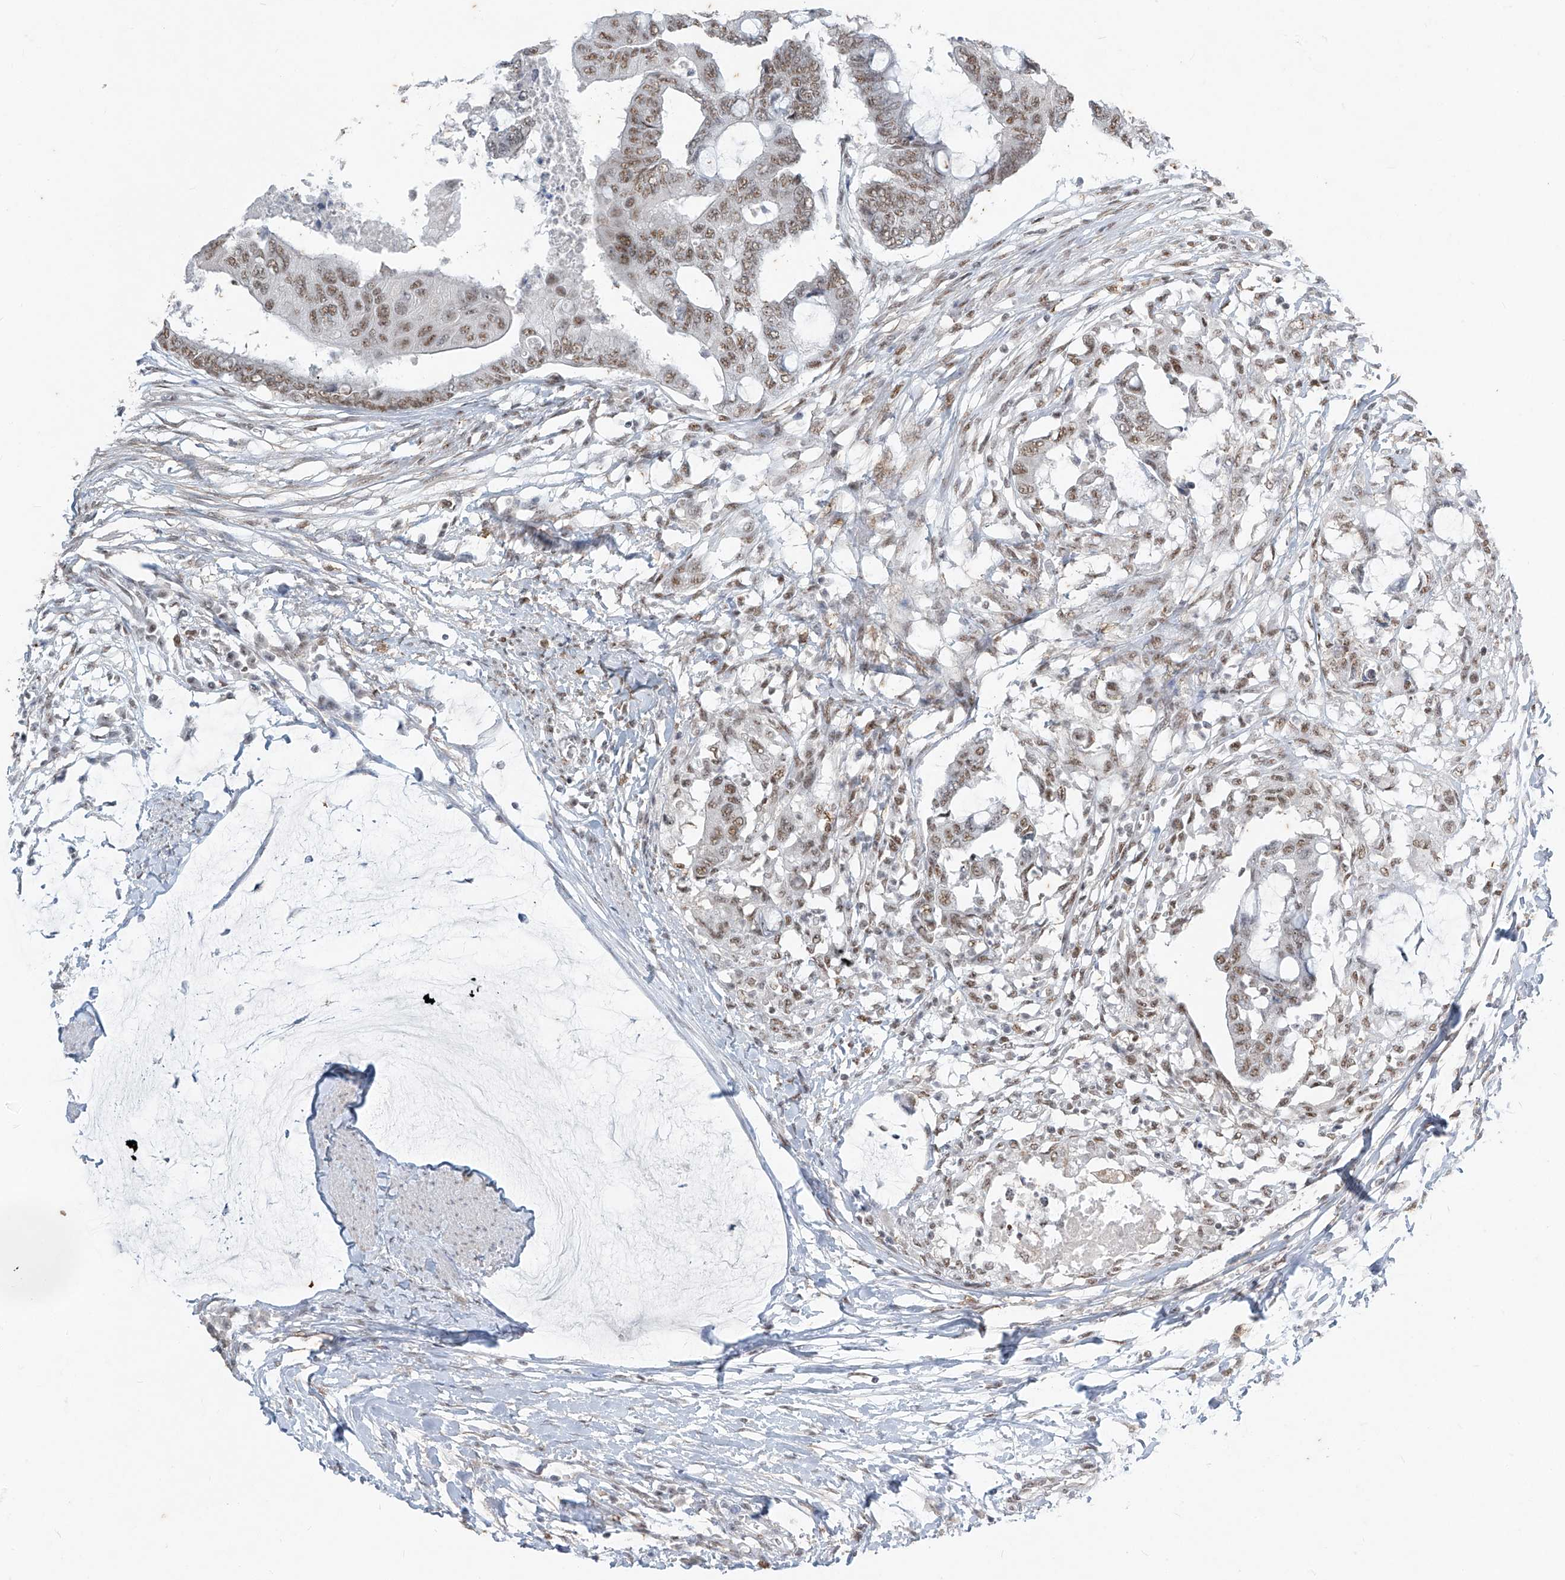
{"staining": {"intensity": "moderate", "quantity": ">75%", "location": "nuclear"}, "tissue": "colorectal cancer", "cell_type": "Tumor cells", "image_type": "cancer", "snomed": [{"axis": "morphology", "description": "Normal tissue, NOS"}, {"axis": "morphology", "description": "Adenocarcinoma, NOS"}, {"axis": "topography", "description": "Rectum"}, {"axis": "topography", "description": "Peripheral nerve tissue"}], "caption": "There is medium levels of moderate nuclear expression in tumor cells of adenocarcinoma (colorectal), as demonstrated by immunohistochemical staining (brown color).", "gene": "TFEC", "patient": {"sex": "male", "age": 92}}